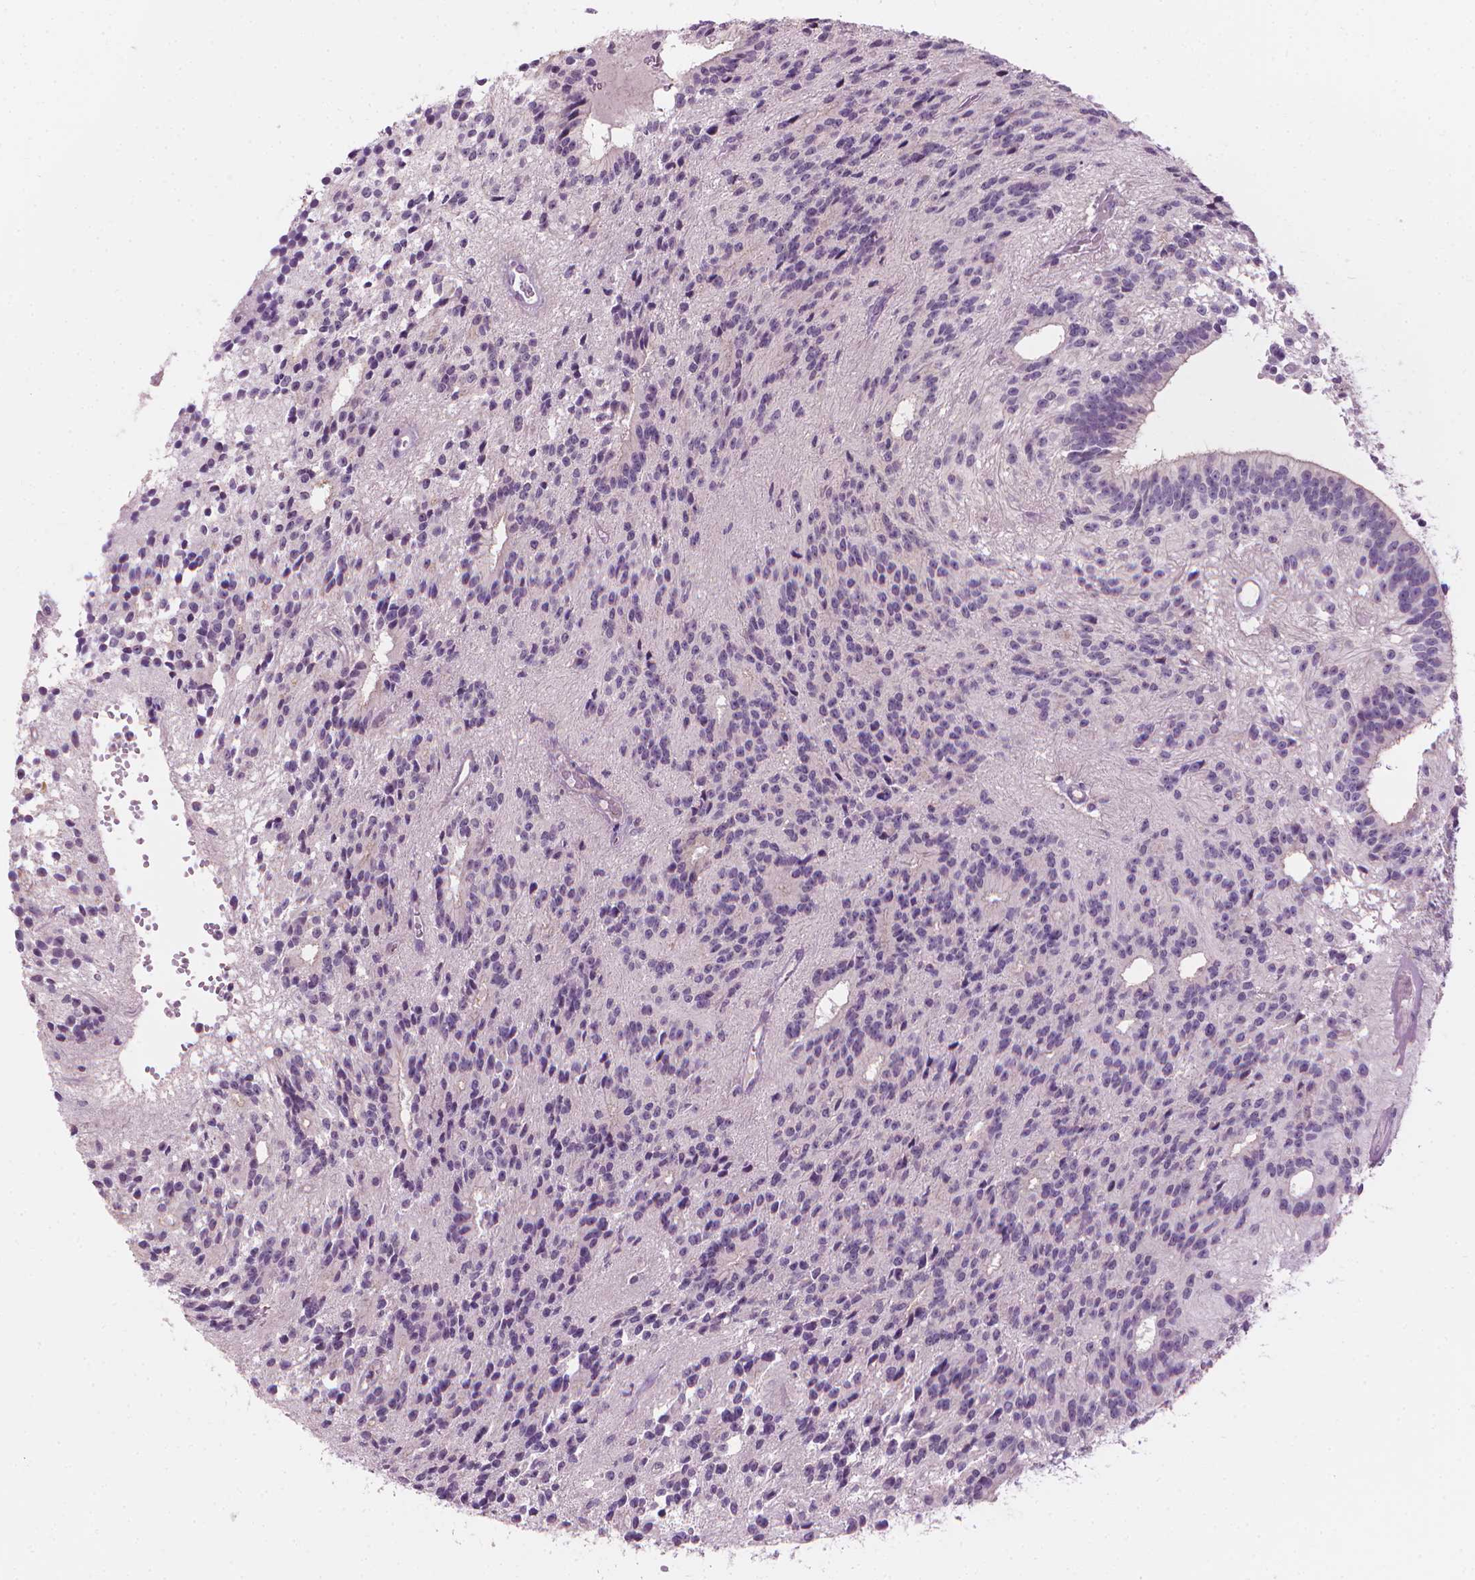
{"staining": {"intensity": "negative", "quantity": "none", "location": "none"}, "tissue": "glioma", "cell_type": "Tumor cells", "image_type": "cancer", "snomed": [{"axis": "morphology", "description": "Glioma, malignant, Low grade"}, {"axis": "topography", "description": "Brain"}], "caption": "Immunohistochemical staining of glioma displays no significant expression in tumor cells.", "gene": "CFAP126", "patient": {"sex": "male", "age": 31}}